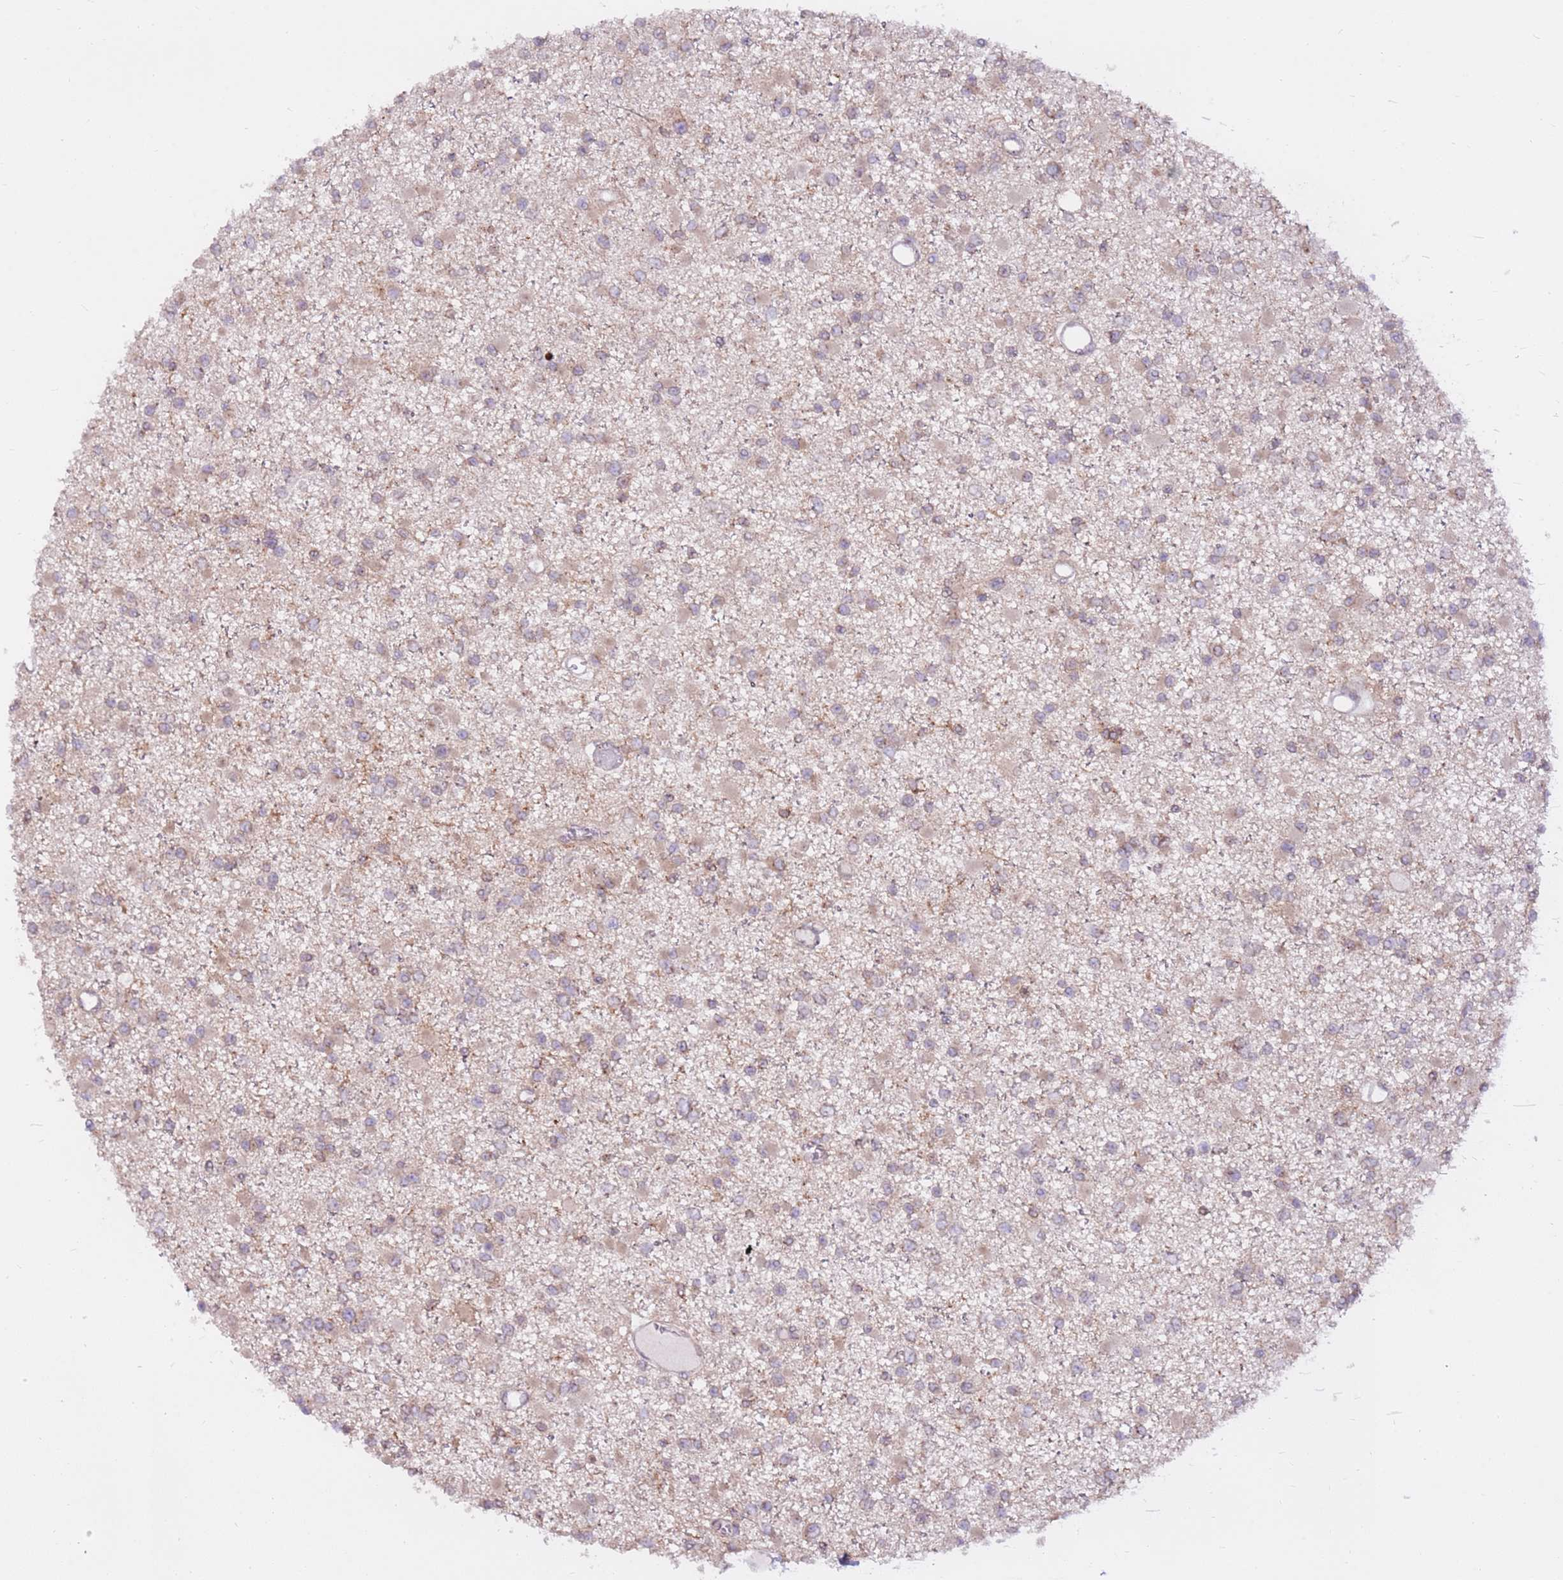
{"staining": {"intensity": "weak", "quantity": "25%-75%", "location": "cytoplasmic/membranous"}, "tissue": "glioma", "cell_type": "Tumor cells", "image_type": "cancer", "snomed": [{"axis": "morphology", "description": "Glioma, malignant, Low grade"}, {"axis": "topography", "description": "Brain"}], "caption": "Weak cytoplasmic/membranous expression for a protein is present in approximately 25%-75% of tumor cells of glioma using immunohistochemistry (IHC).", "gene": "DDX19B", "patient": {"sex": "female", "age": 22}}